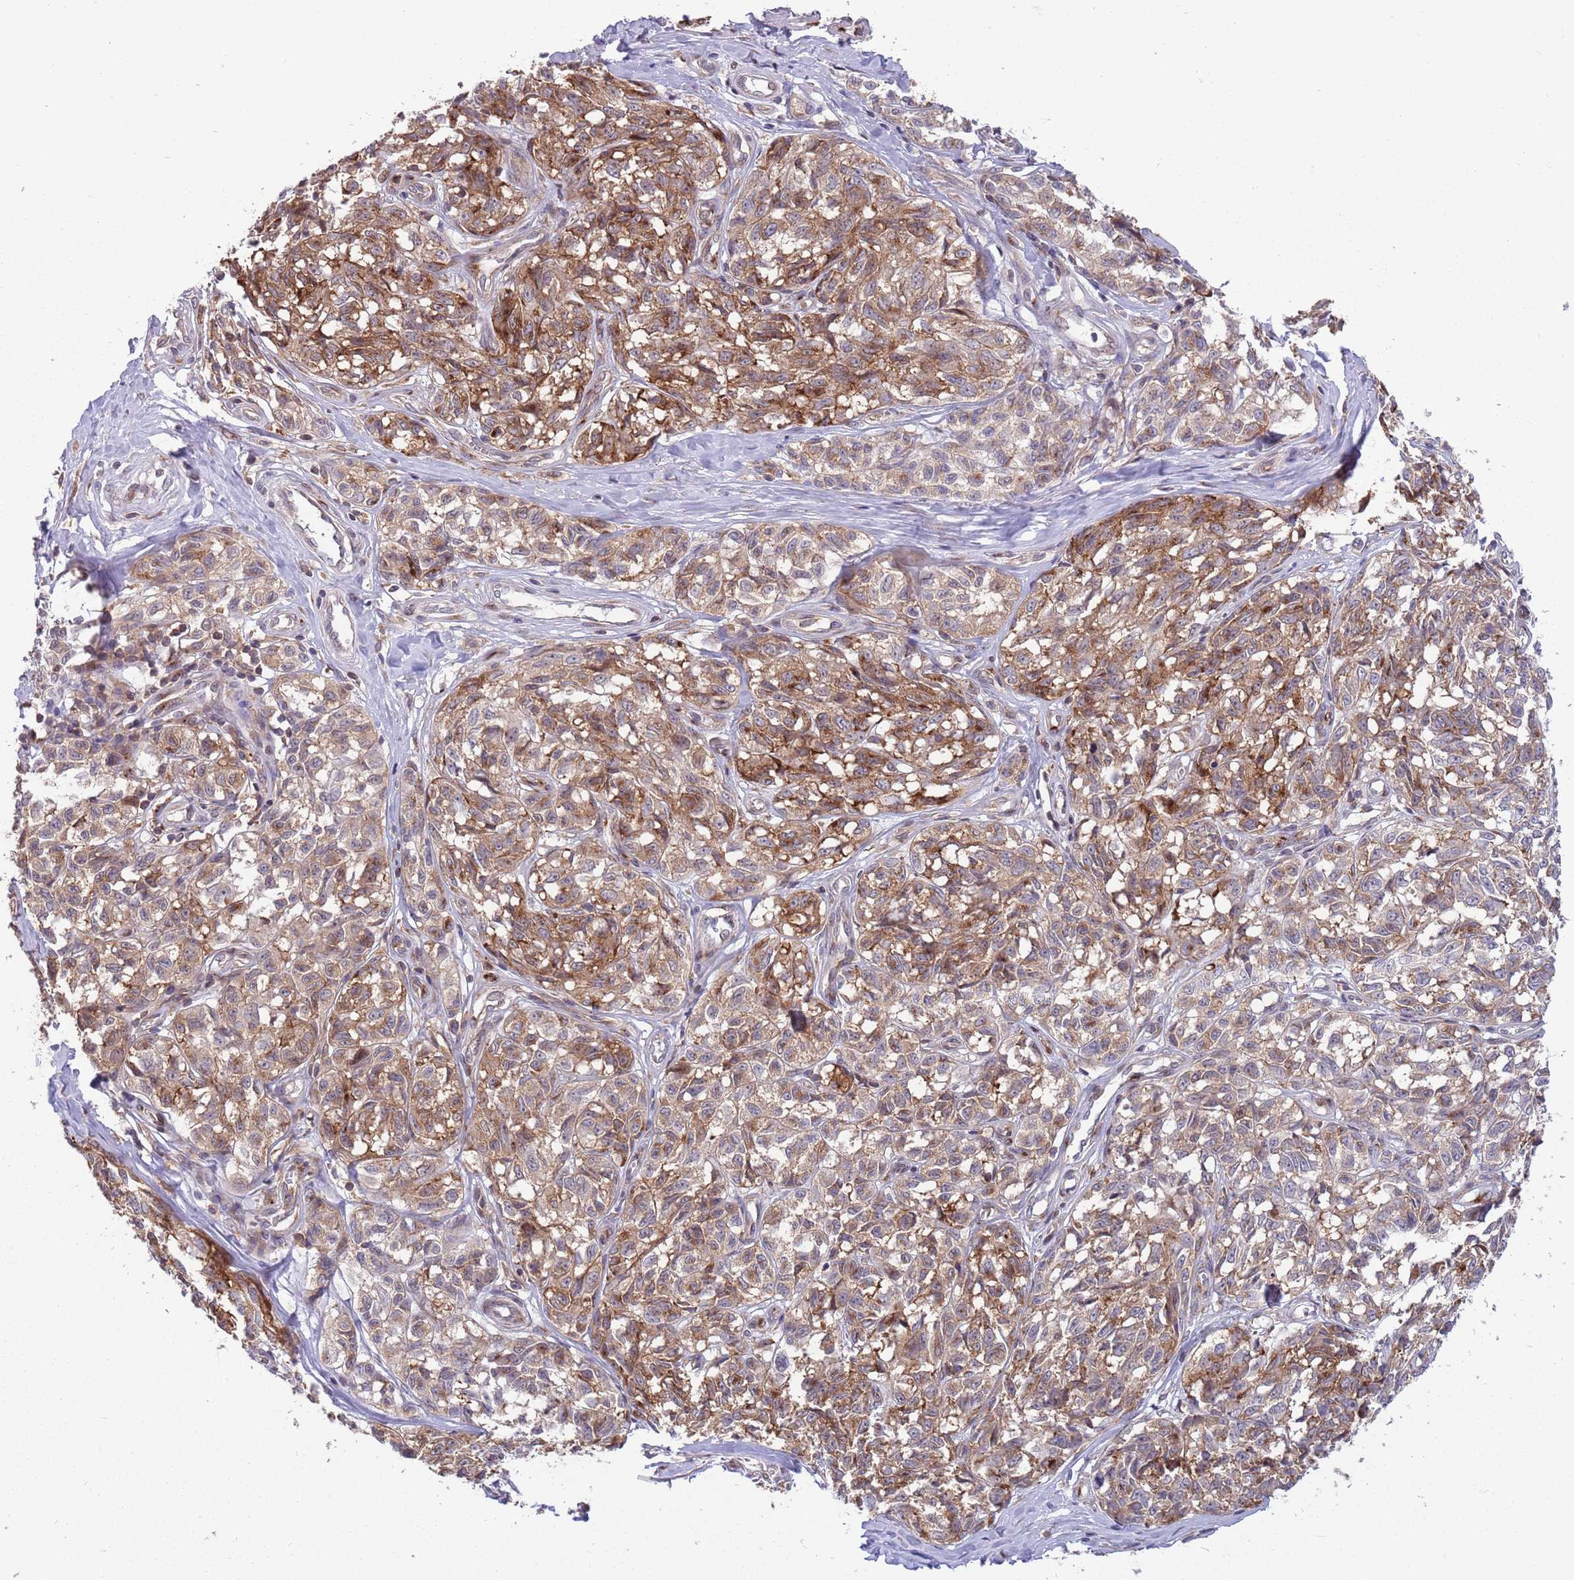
{"staining": {"intensity": "moderate", "quantity": ">75%", "location": "cytoplasmic/membranous"}, "tissue": "melanoma", "cell_type": "Tumor cells", "image_type": "cancer", "snomed": [{"axis": "morphology", "description": "Normal tissue, NOS"}, {"axis": "morphology", "description": "Malignant melanoma, NOS"}, {"axis": "topography", "description": "Skin"}], "caption": "The histopathology image demonstrates a brown stain indicating the presence of a protein in the cytoplasmic/membranous of tumor cells in melanoma.", "gene": "BTBD7", "patient": {"sex": "female", "age": 64}}